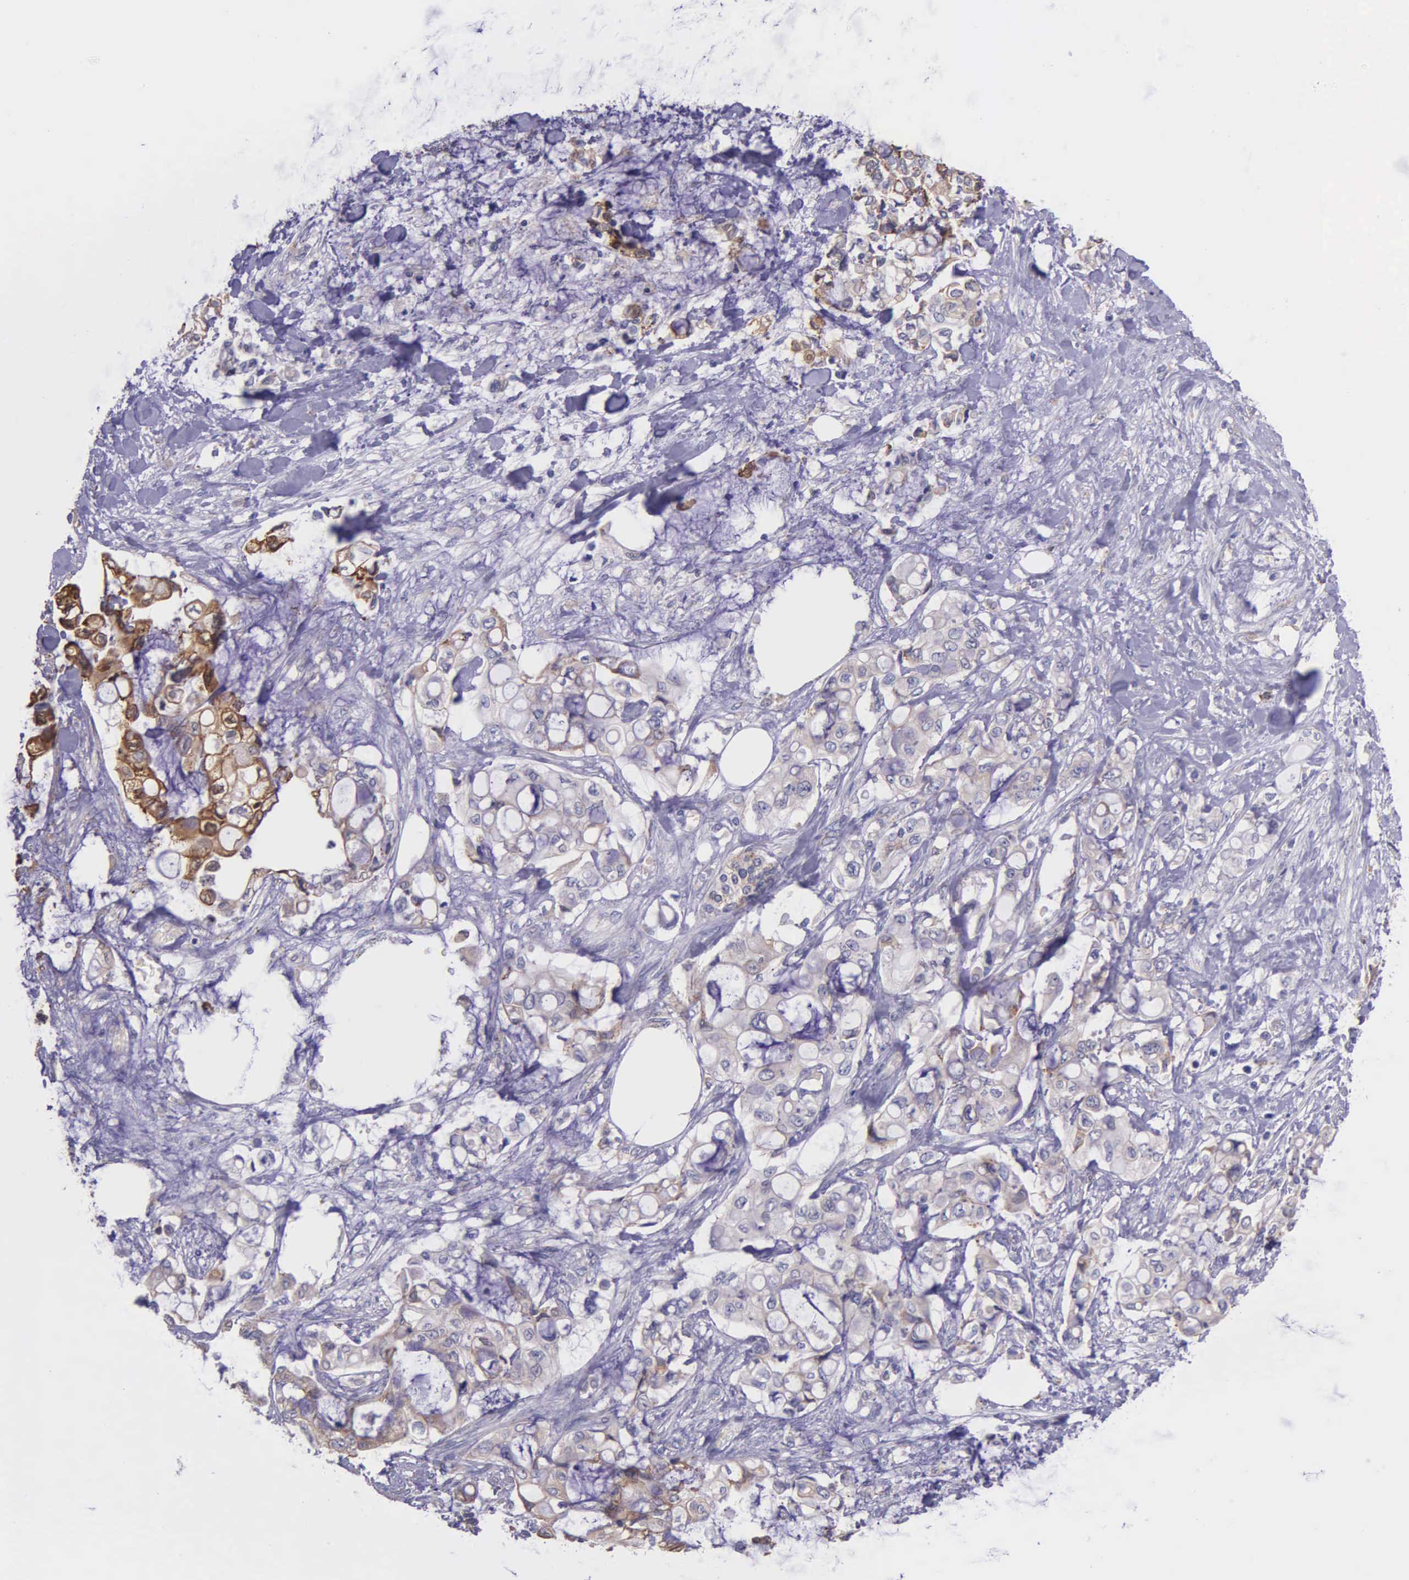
{"staining": {"intensity": "moderate", "quantity": "<25%", "location": "cytoplasmic/membranous"}, "tissue": "pancreatic cancer", "cell_type": "Tumor cells", "image_type": "cancer", "snomed": [{"axis": "morphology", "description": "Adenocarcinoma, NOS"}, {"axis": "topography", "description": "Pancreas"}], "caption": "A brown stain labels moderate cytoplasmic/membranous staining of a protein in human pancreatic cancer (adenocarcinoma) tumor cells.", "gene": "ZC3H12B", "patient": {"sex": "female", "age": 70}}